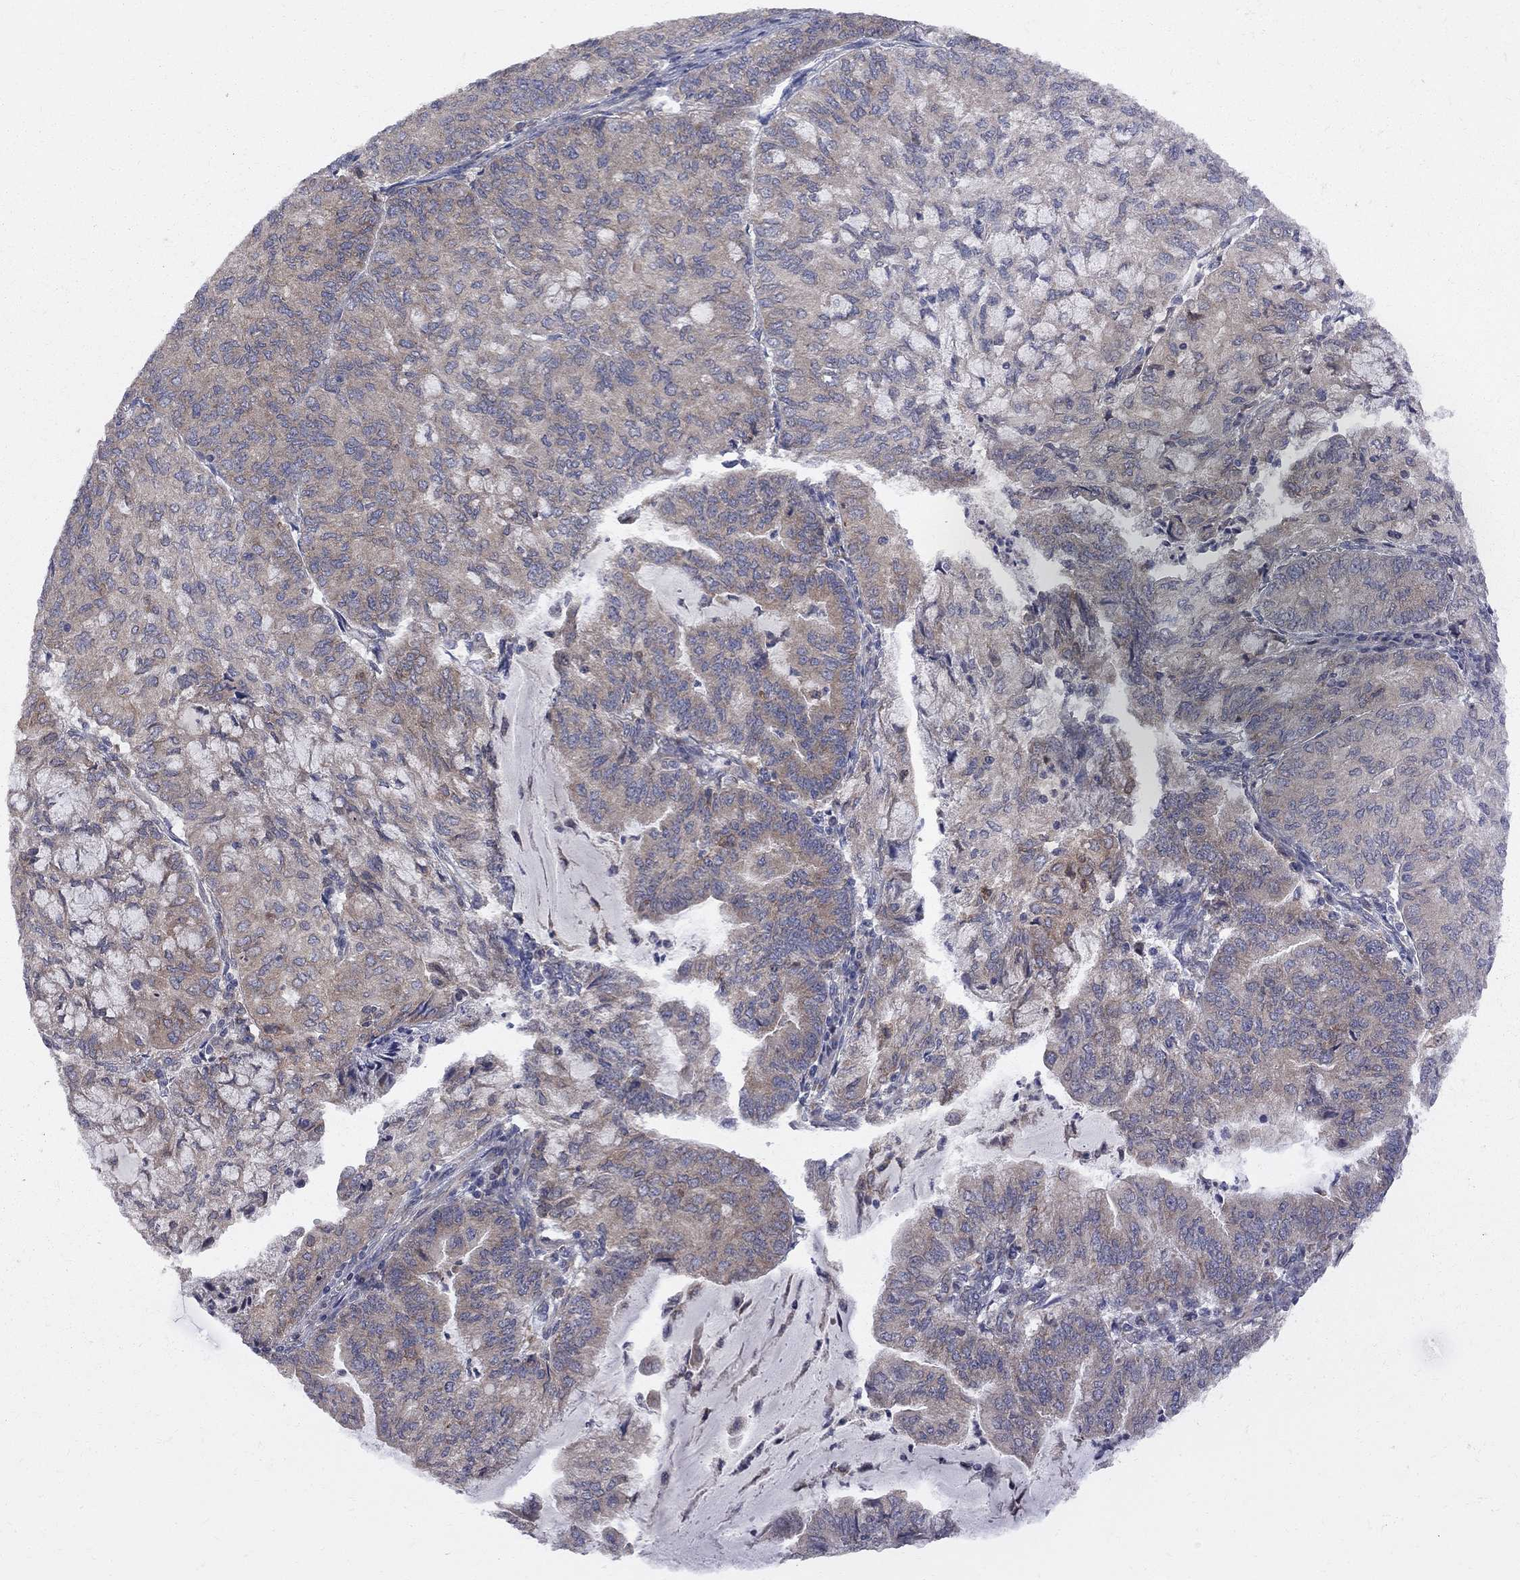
{"staining": {"intensity": "moderate", "quantity": ">75%", "location": "cytoplasmic/membranous"}, "tissue": "endometrial cancer", "cell_type": "Tumor cells", "image_type": "cancer", "snomed": [{"axis": "morphology", "description": "Adenocarcinoma, NOS"}, {"axis": "topography", "description": "Endometrium"}], "caption": "Immunohistochemistry (IHC) (DAB) staining of human adenocarcinoma (endometrial) displays moderate cytoplasmic/membranous protein positivity in about >75% of tumor cells.", "gene": "CNOT11", "patient": {"sex": "female", "age": 82}}